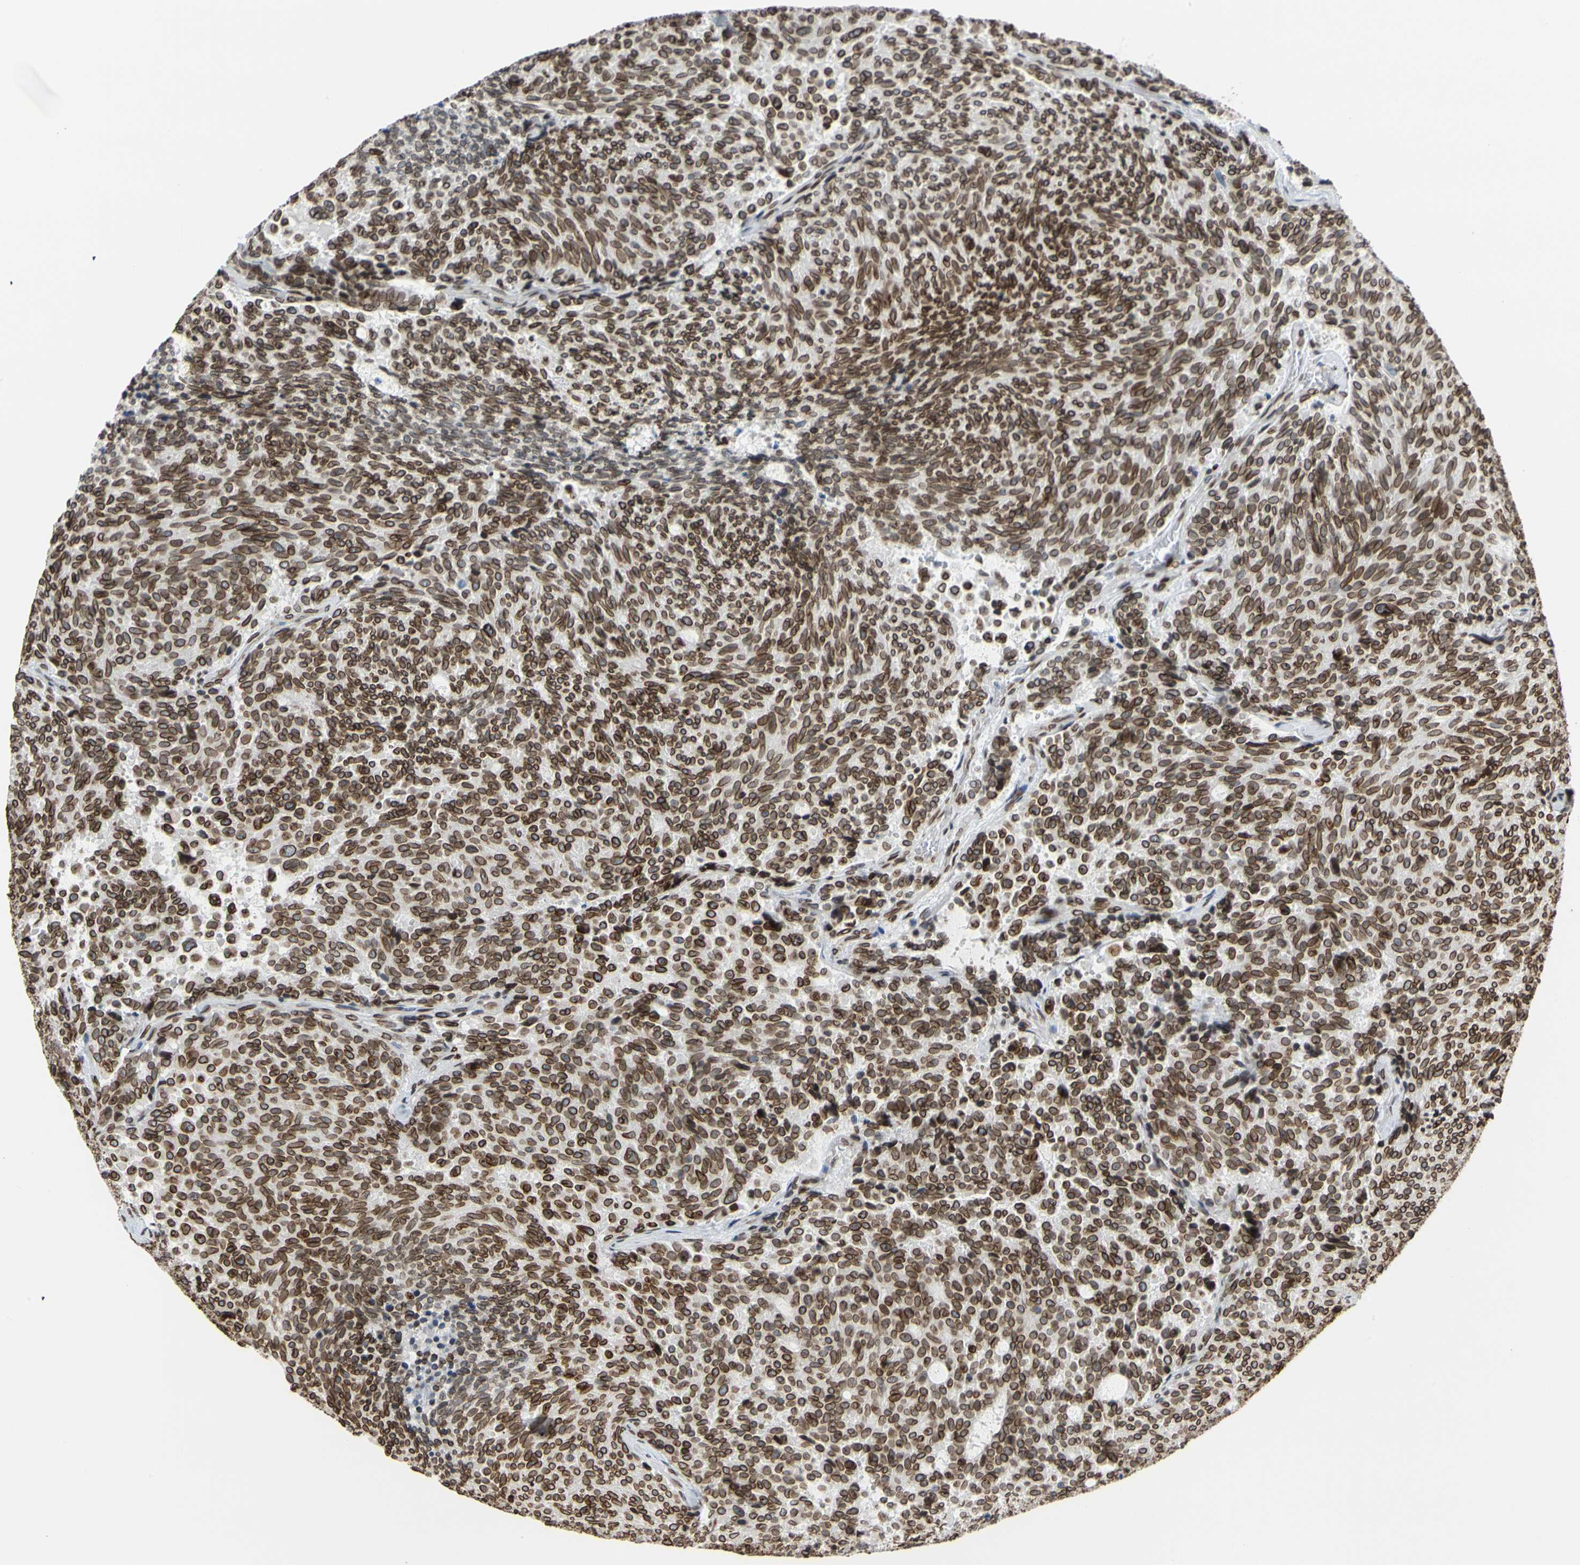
{"staining": {"intensity": "strong", "quantity": ">75%", "location": "cytoplasmic/membranous,nuclear"}, "tissue": "carcinoid", "cell_type": "Tumor cells", "image_type": "cancer", "snomed": [{"axis": "morphology", "description": "Carcinoid, malignant, NOS"}, {"axis": "topography", "description": "Pancreas"}], "caption": "DAB (3,3'-diaminobenzidine) immunohistochemical staining of human malignant carcinoid exhibits strong cytoplasmic/membranous and nuclear protein positivity in about >75% of tumor cells.", "gene": "SUN1", "patient": {"sex": "female", "age": 54}}